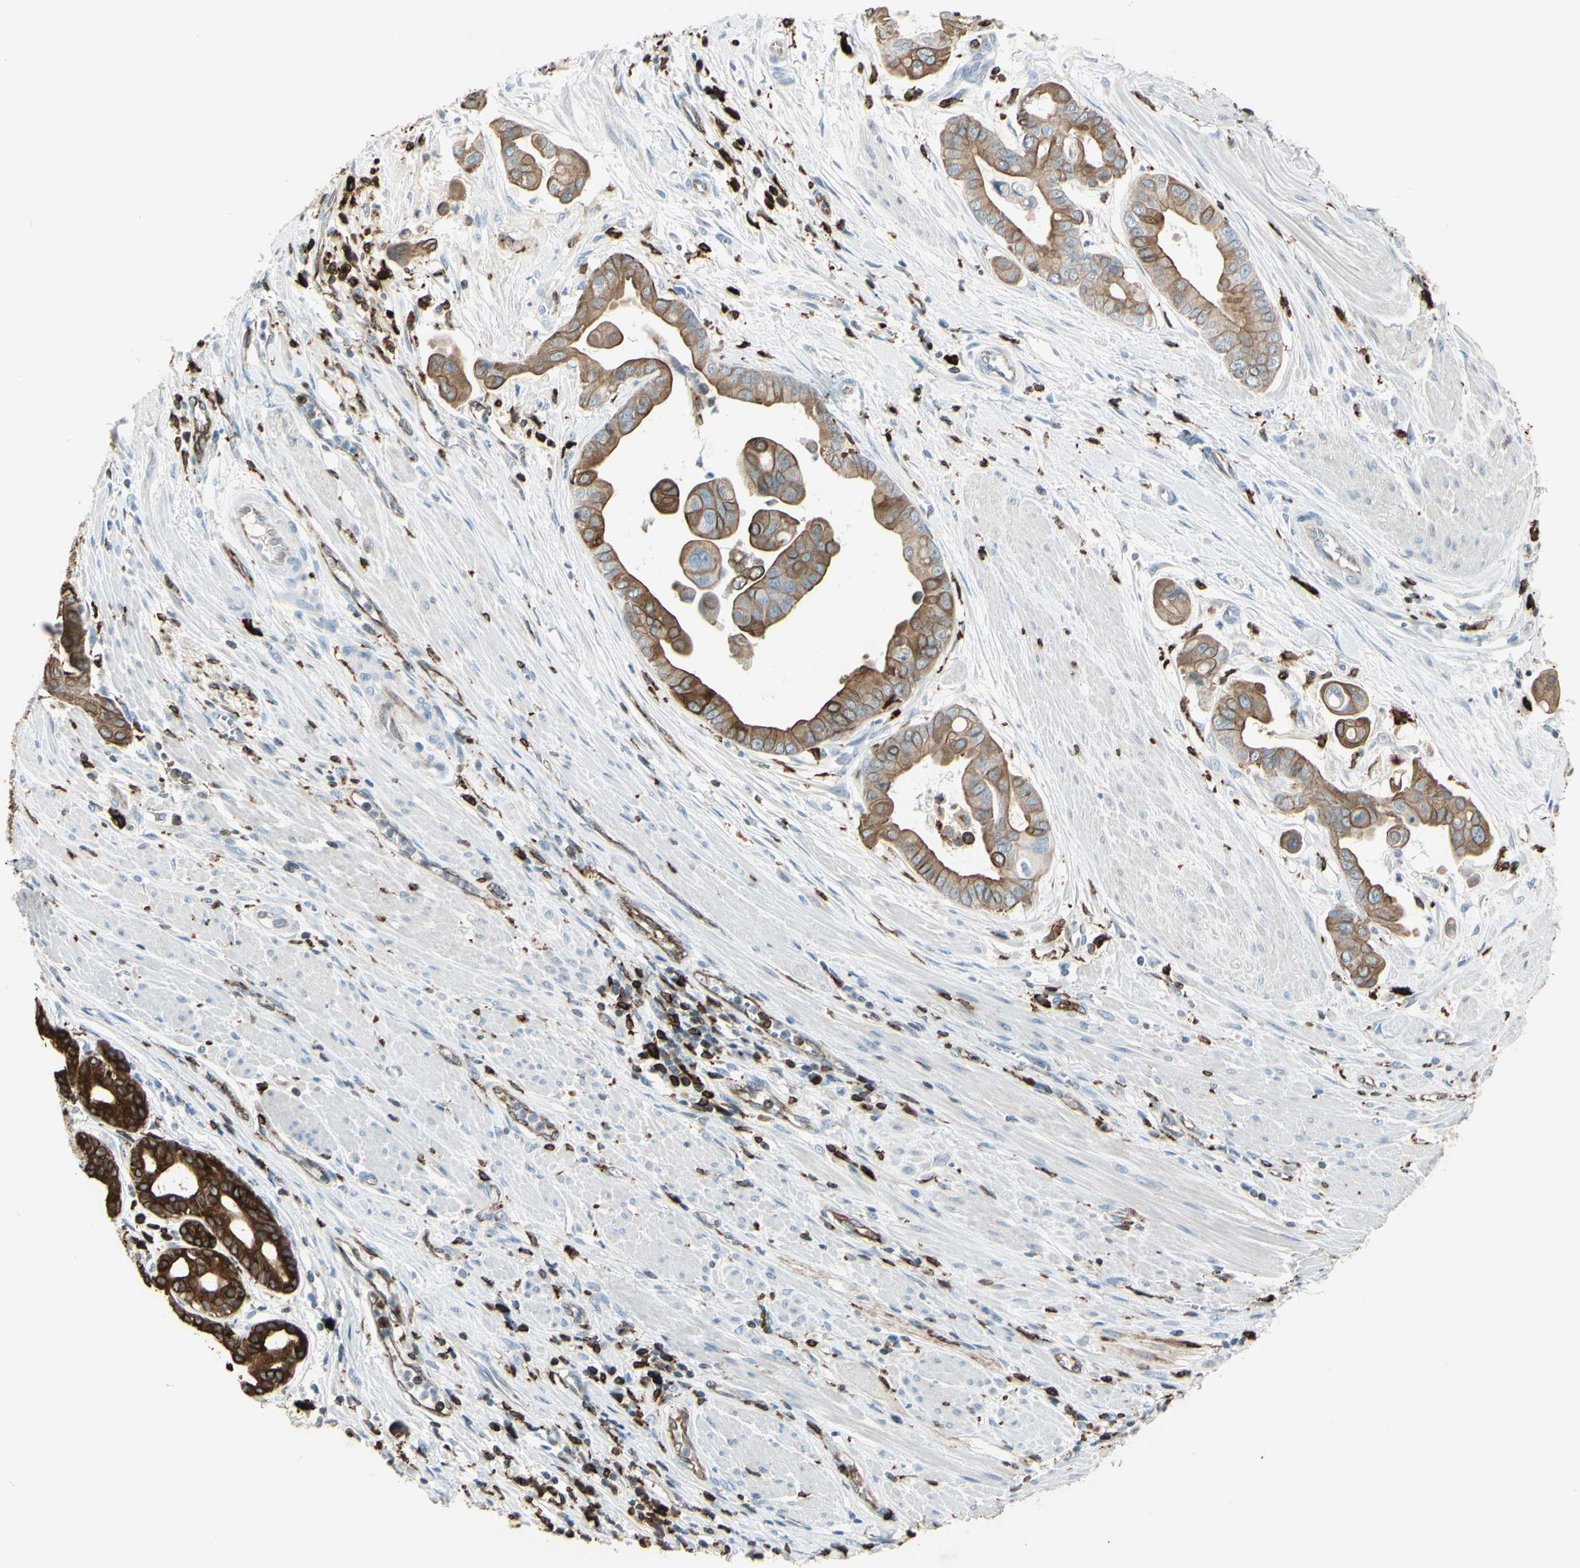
{"staining": {"intensity": "strong", "quantity": "25%-75%", "location": "cytoplasmic/membranous"}, "tissue": "pancreatic cancer", "cell_type": "Tumor cells", "image_type": "cancer", "snomed": [{"axis": "morphology", "description": "Adenocarcinoma, NOS"}, {"axis": "topography", "description": "Pancreas"}], "caption": "About 25%-75% of tumor cells in human pancreatic cancer exhibit strong cytoplasmic/membranous protein expression as visualized by brown immunohistochemical staining.", "gene": "CD74", "patient": {"sex": "female", "age": 75}}